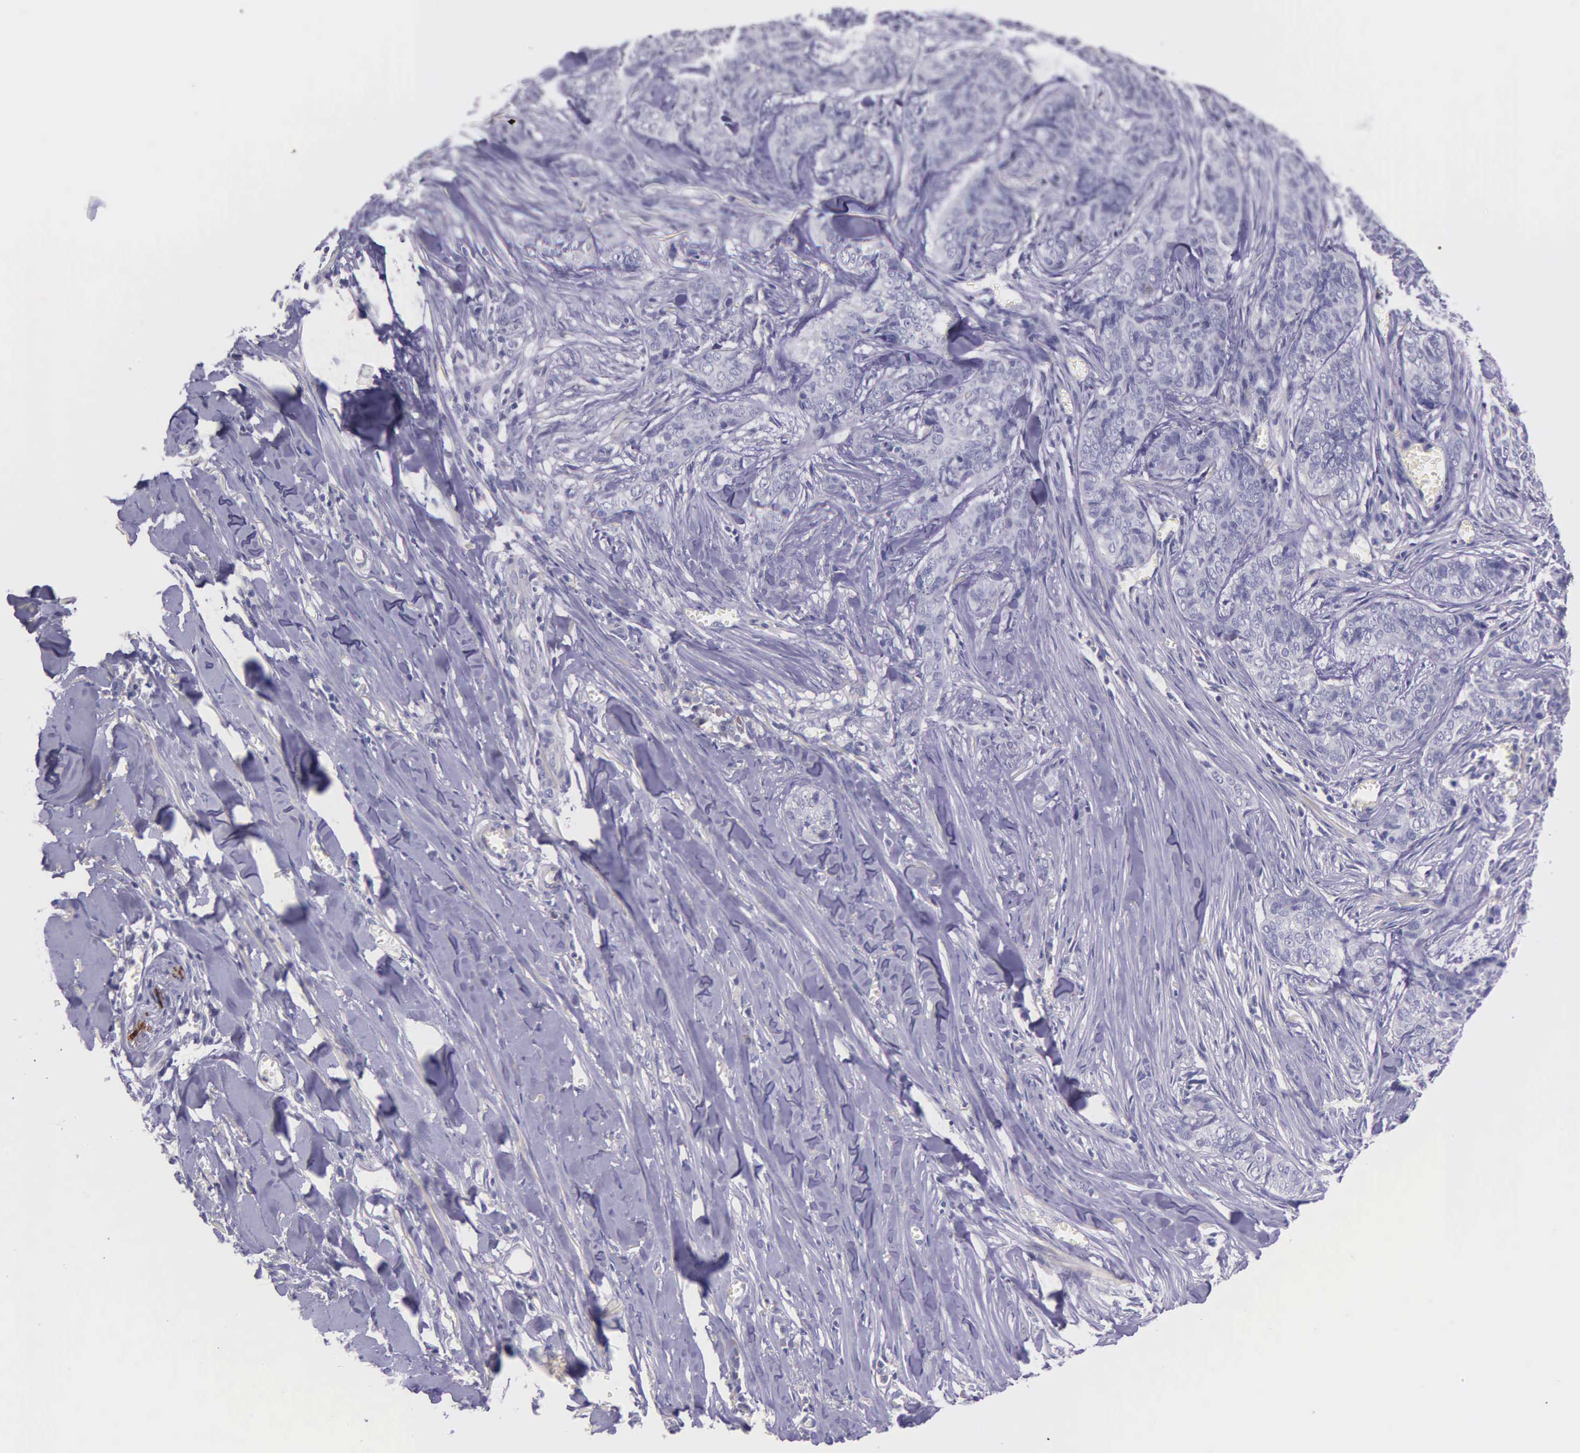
{"staining": {"intensity": "negative", "quantity": "none", "location": "none"}, "tissue": "skin cancer", "cell_type": "Tumor cells", "image_type": "cancer", "snomed": [{"axis": "morphology", "description": "Normal tissue, NOS"}, {"axis": "morphology", "description": "Basal cell carcinoma"}, {"axis": "topography", "description": "Skin"}], "caption": "DAB (3,3'-diaminobenzidine) immunohistochemical staining of skin basal cell carcinoma shows no significant positivity in tumor cells.", "gene": "THSD7A", "patient": {"sex": "female", "age": 65}}